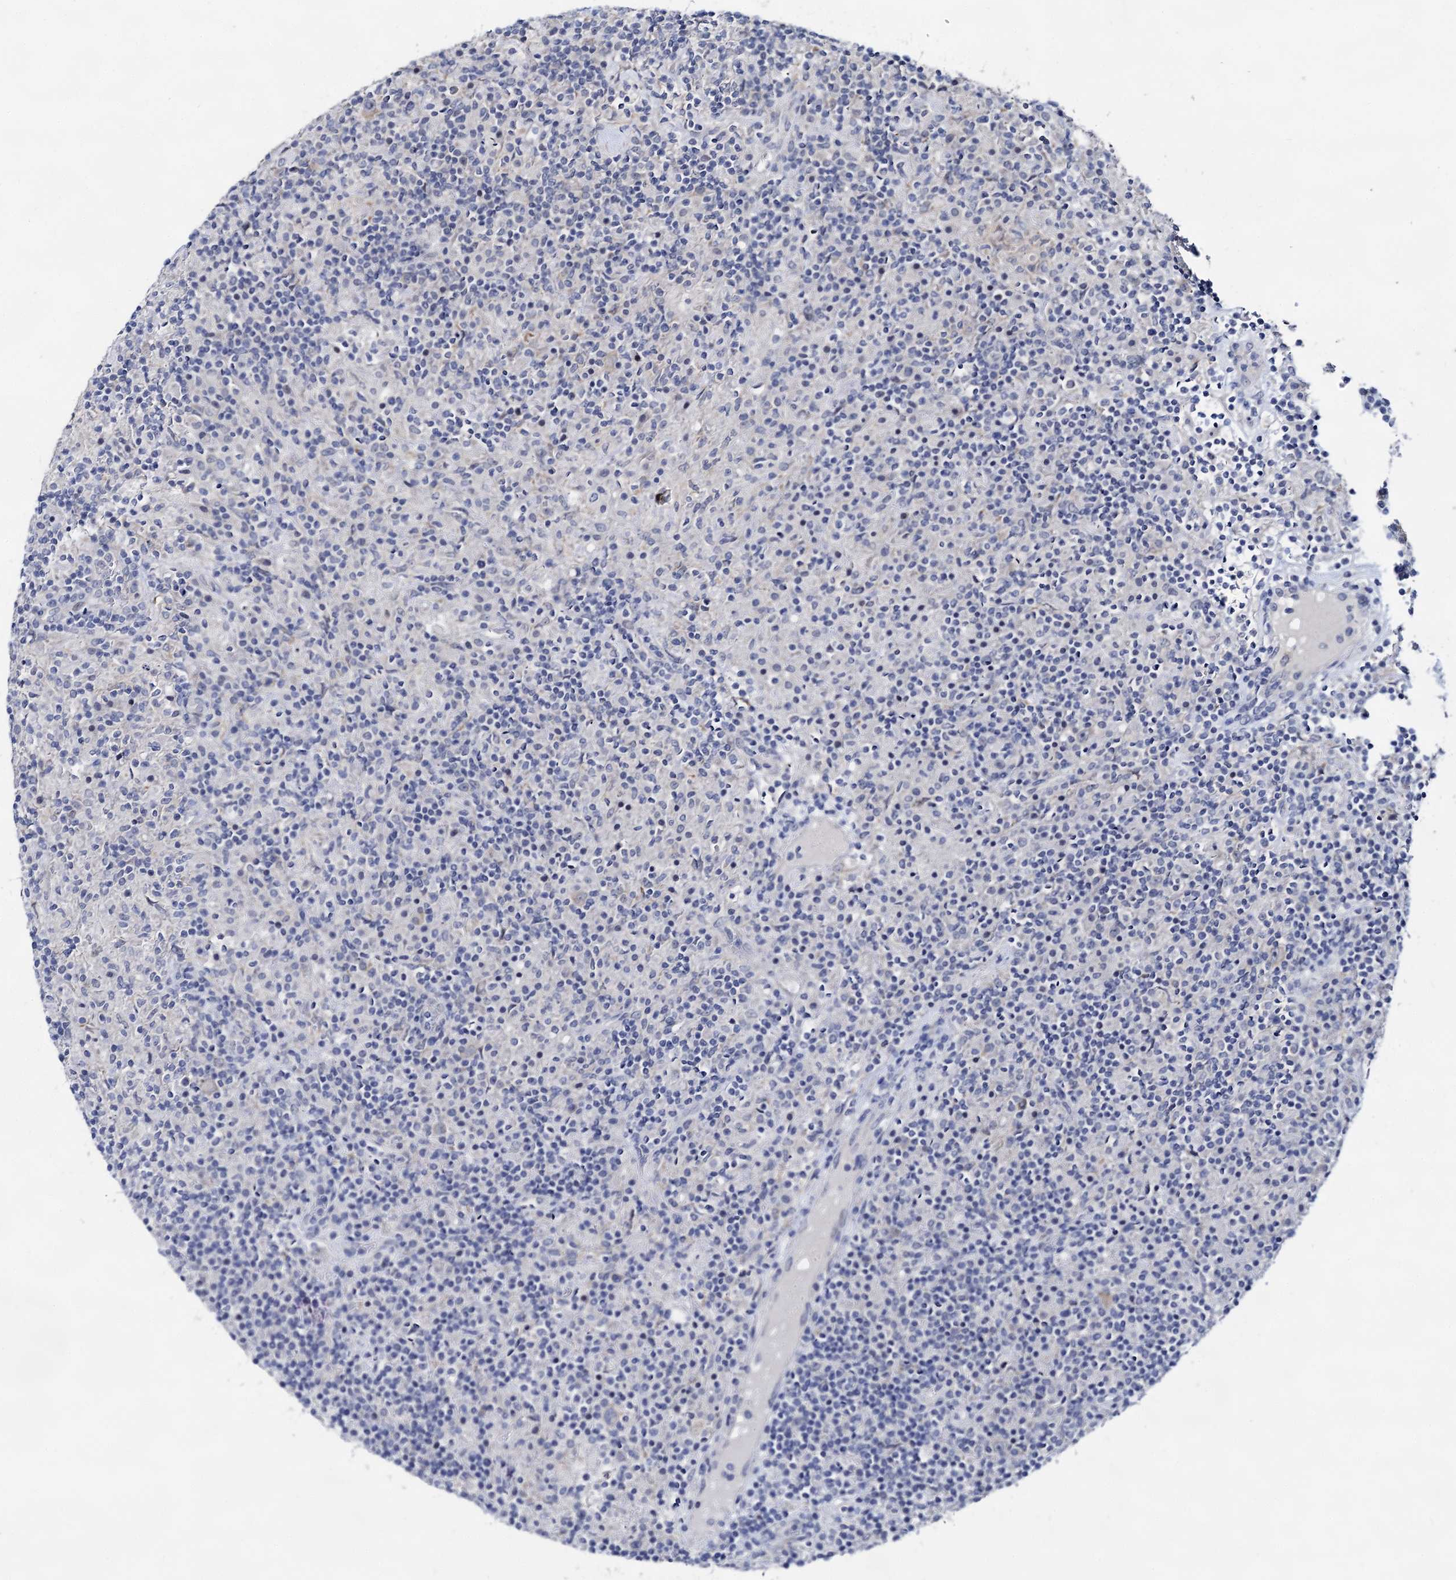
{"staining": {"intensity": "negative", "quantity": "none", "location": "none"}, "tissue": "lymphoma", "cell_type": "Tumor cells", "image_type": "cancer", "snomed": [{"axis": "morphology", "description": "Hodgkin's disease, NOS"}, {"axis": "topography", "description": "Lymph node"}], "caption": "Lymphoma stained for a protein using immunohistochemistry exhibits no expression tumor cells.", "gene": "CAPRIN2", "patient": {"sex": "male", "age": 70}}